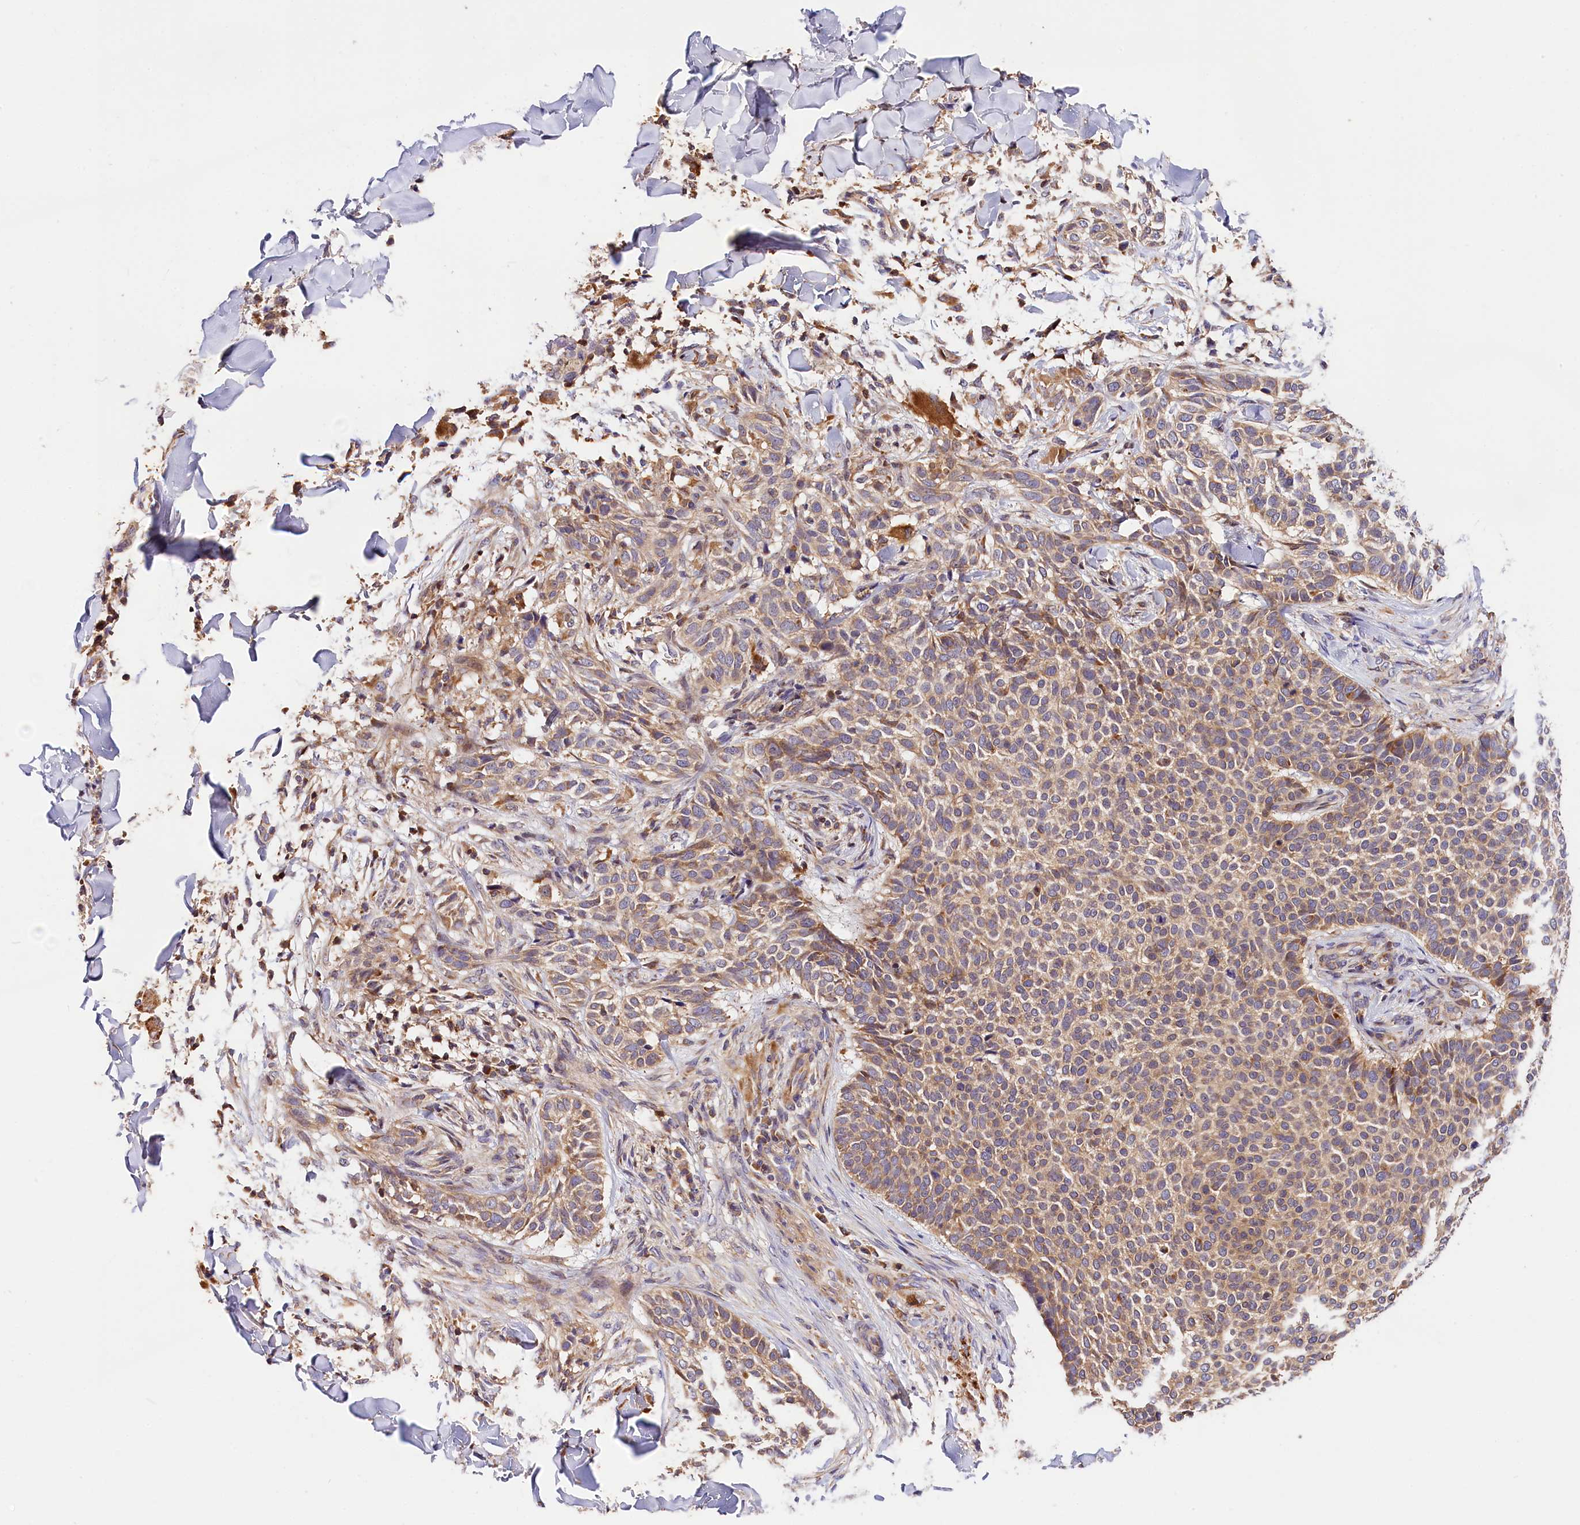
{"staining": {"intensity": "weak", "quantity": ">75%", "location": "cytoplasmic/membranous"}, "tissue": "skin cancer", "cell_type": "Tumor cells", "image_type": "cancer", "snomed": [{"axis": "morphology", "description": "Normal tissue, NOS"}, {"axis": "morphology", "description": "Basal cell carcinoma"}, {"axis": "topography", "description": "Skin"}], "caption": "There is low levels of weak cytoplasmic/membranous expression in tumor cells of skin cancer, as demonstrated by immunohistochemical staining (brown color).", "gene": "KPTN", "patient": {"sex": "male", "age": 67}}